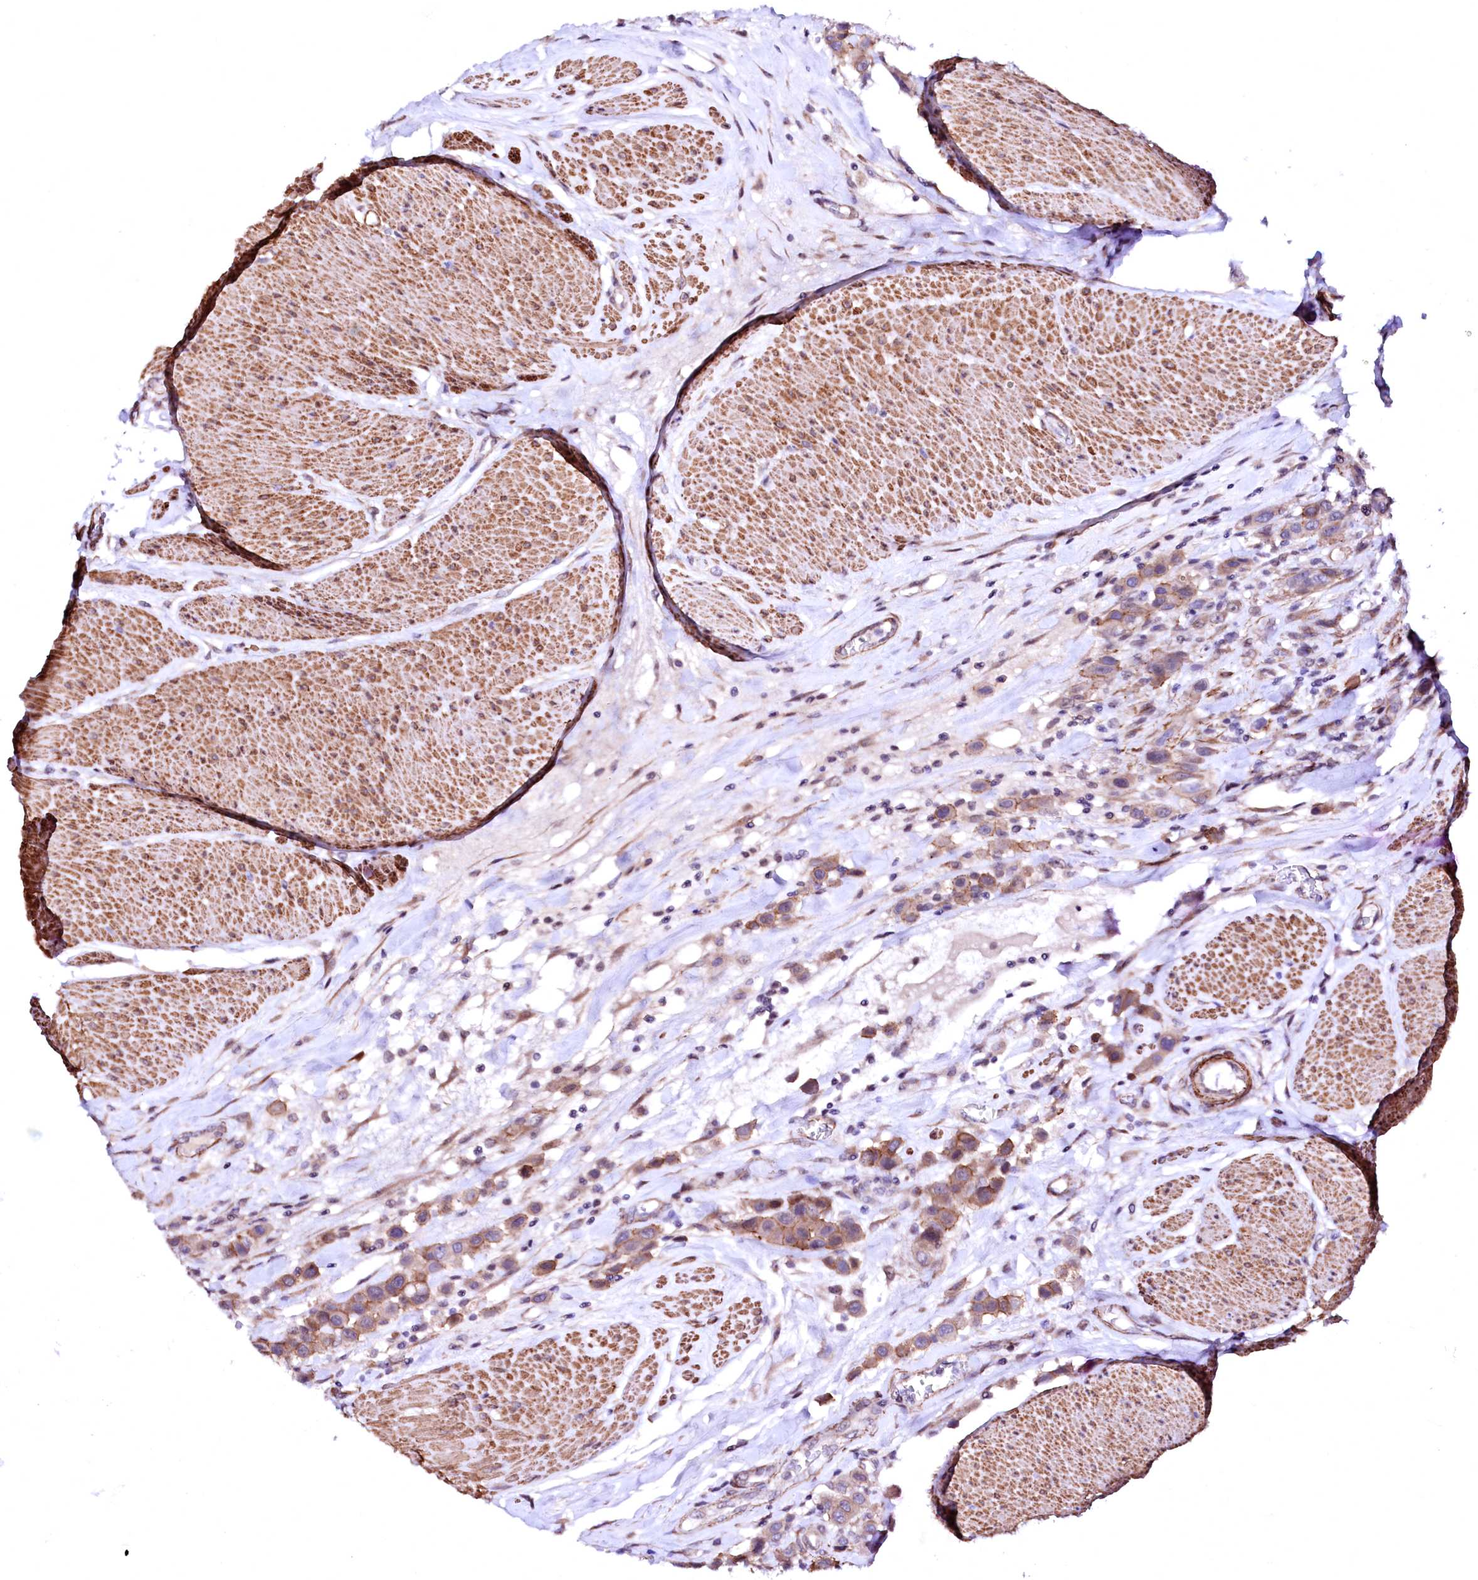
{"staining": {"intensity": "moderate", "quantity": ">75%", "location": "cytoplasmic/membranous"}, "tissue": "urothelial cancer", "cell_type": "Tumor cells", "image_type": "cancer", "snomed": [{"axis": "morphology", "description": "Urothelial carcinoma, High grade"}, {"axis": "topography", "description": "Urinary bladder"}], "caption": "Human urothelial cancer stained with a protein marker displays moderate staining in tumor cells.", "gene": "GPR176", "patient": {"sex": "male", "age": 50}}